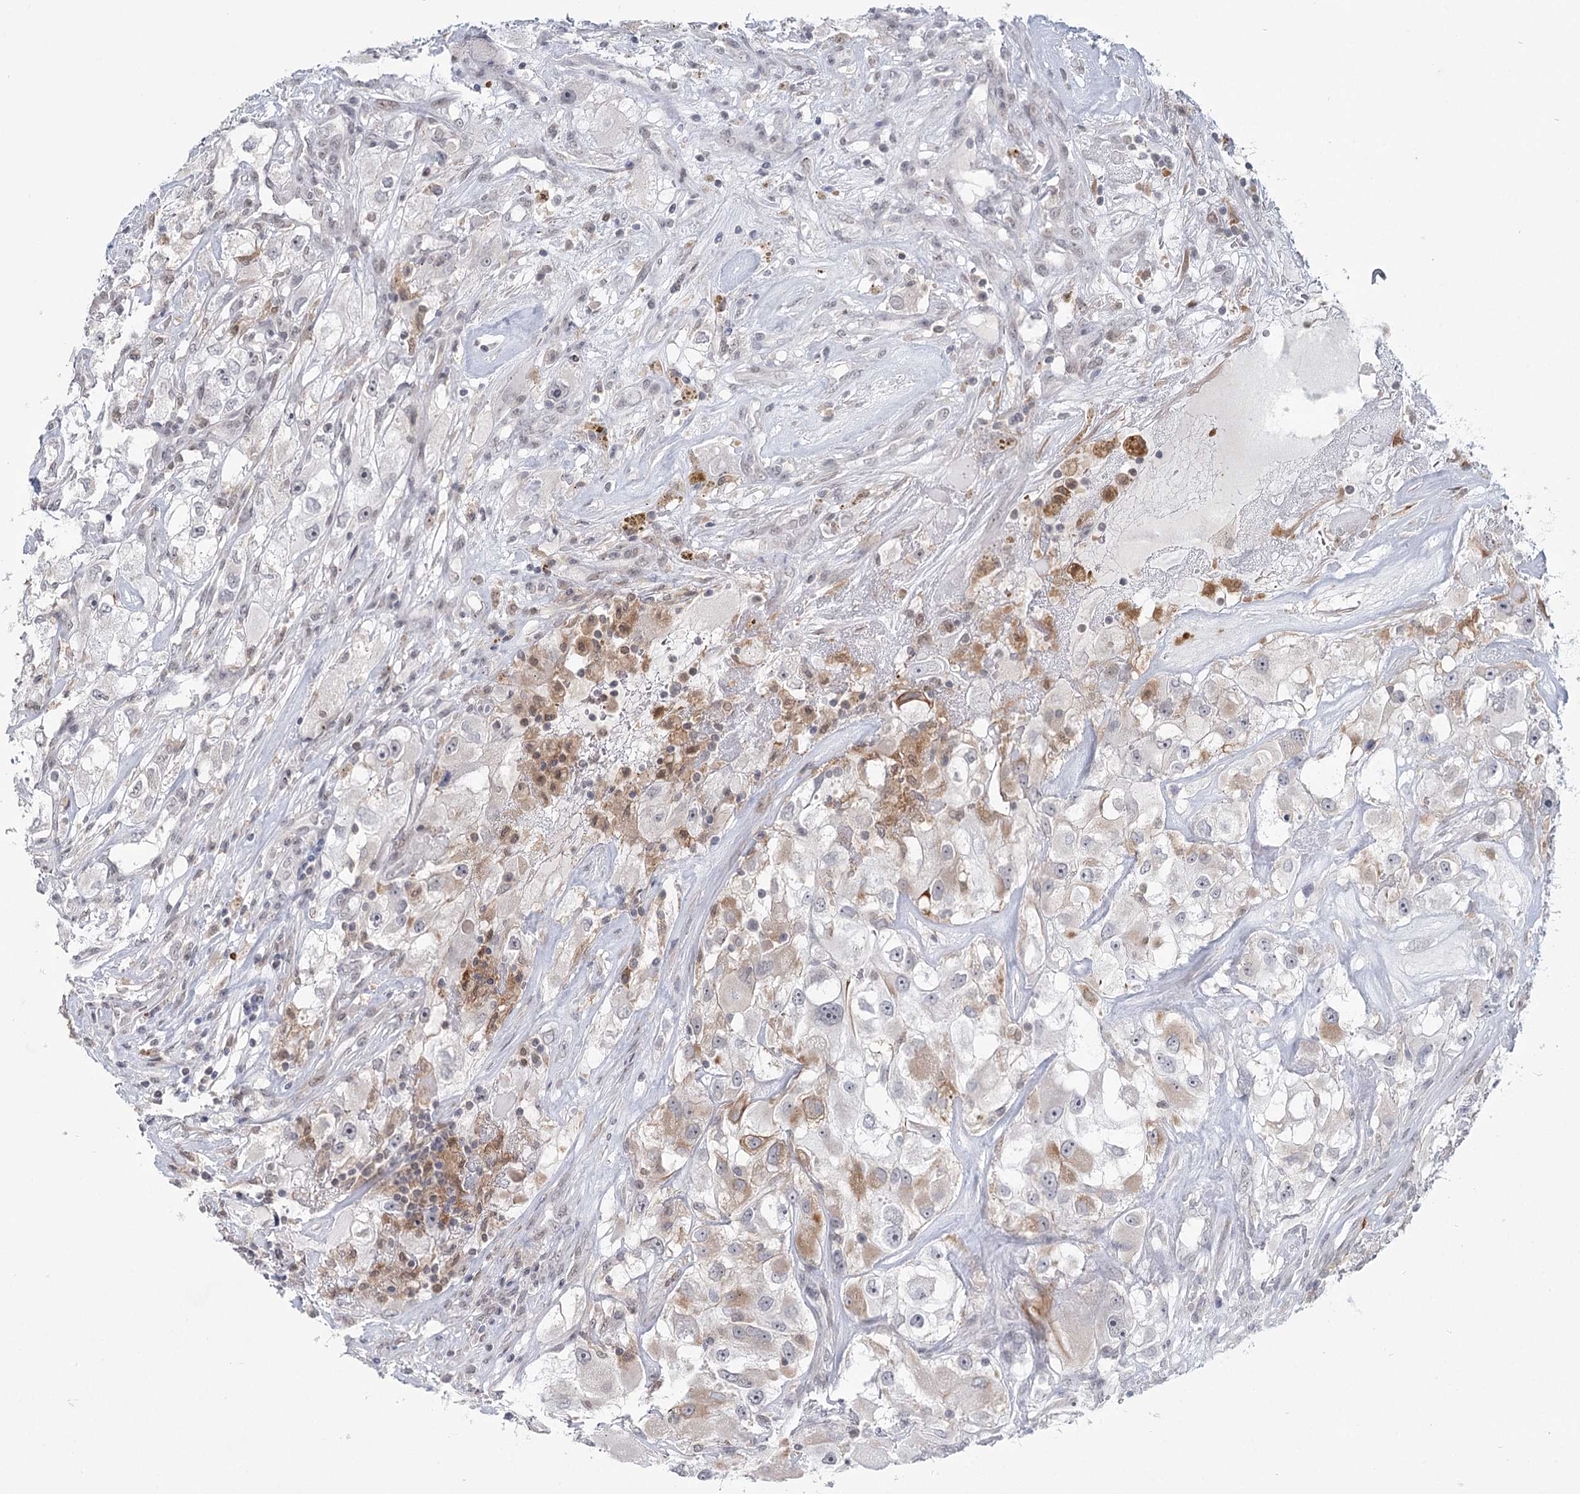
{"staining": {"intensity": "negative", "quantity": "none", "location": "none"}, "tissue": "renal cancer", "cell_type": "Tumor cells", "image_type": "cancer", "snomed": [{"axis": "morphology", "description": "Adenocarcinoma, NOS"}, {"axis": "topography", "description": "Kidney"}], "caption": "The histopathology image displays no significant positivity in tumor cells of renal adenocarcinoma. (Stains: DAB IHC with hematoxylin counter stain, Microscopy: brightfield microscopy at high magnification).", "gene": "TMEM70", "patient": {"sex": "female", "age": 52}}